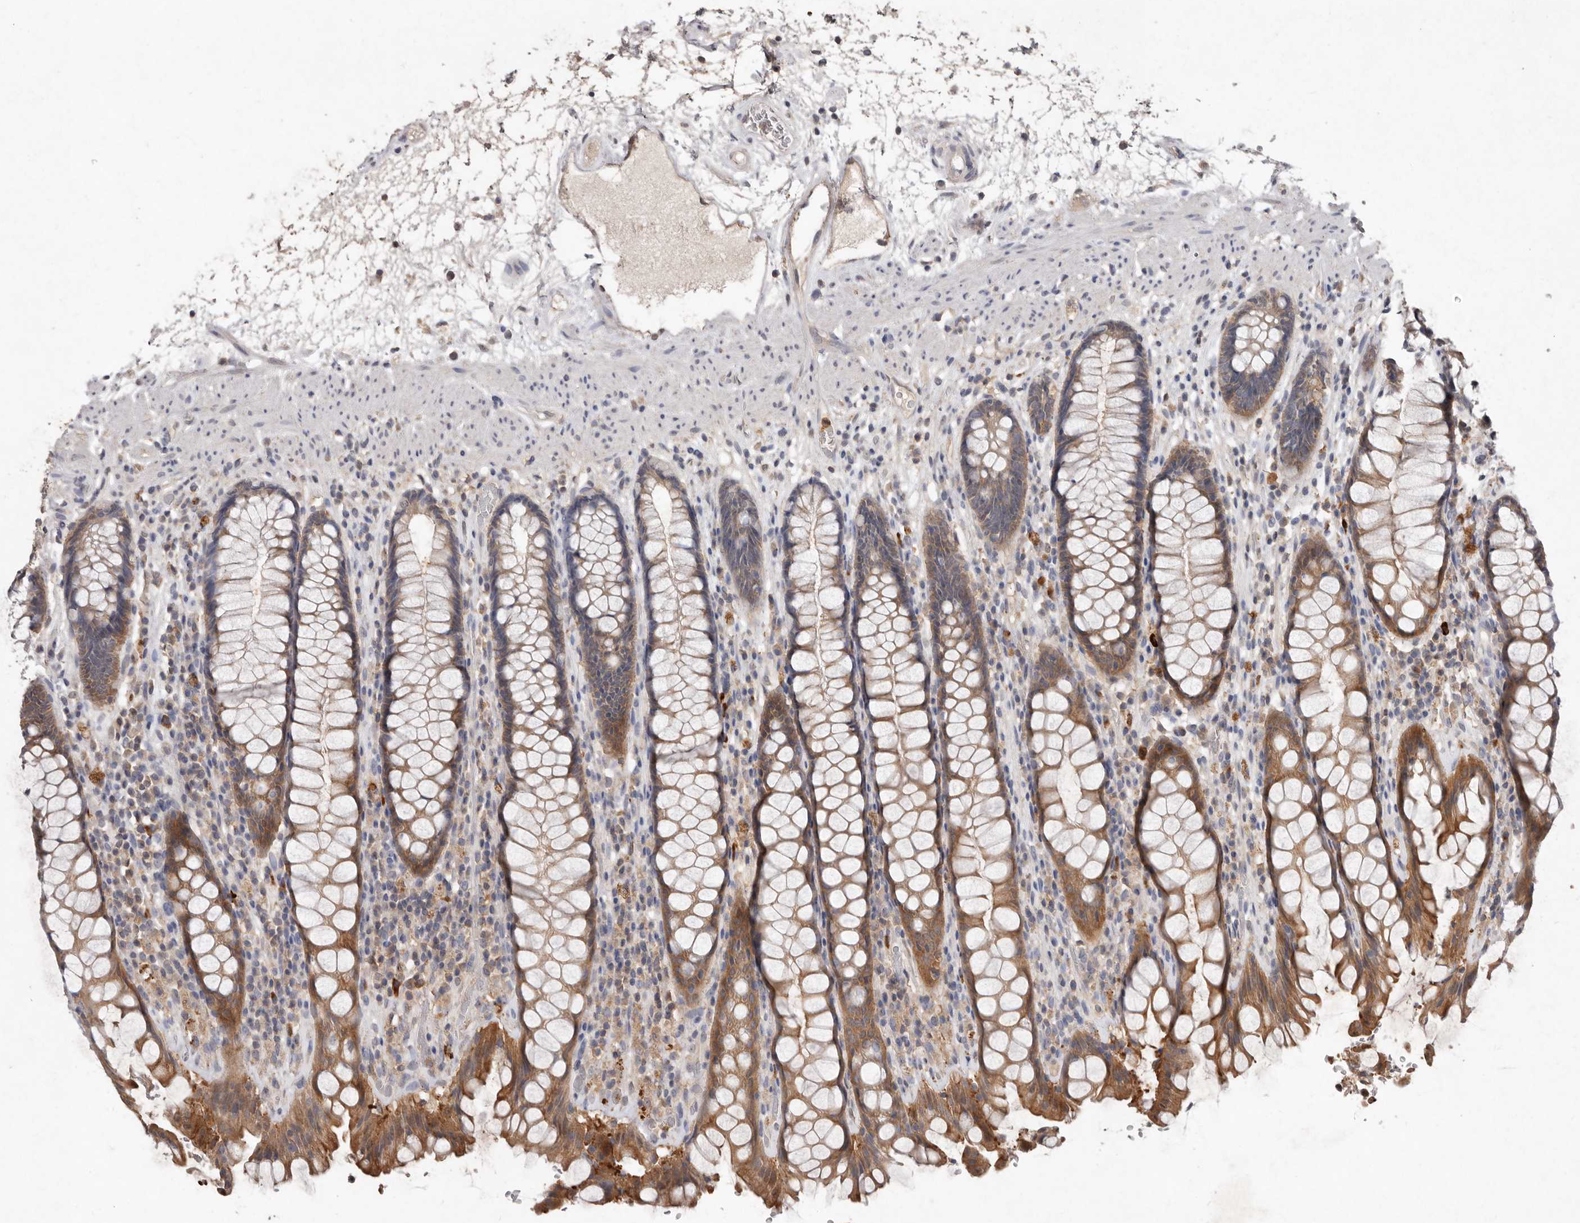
{"staining": {"intensity": "moderate", "quantity": ">75%", "location": "cytoplasmic/membranous"}, "tissue": "rectum", "cell_type": "Glandular cells", "image_type": "normal", "snomed": [{"axis": "morphology", "description": "Normal tissue, NOS"}, {"axis": "topography", "description": "Rectum"}], "caption": "About >75% of glandular cells in unremarkable human rectum display moderate cytoplasmic/membranous protein positivity as visualized by brown immunohistochemical staining.", "gene": "EDEM1", "patient": {"sex": "male", "age": 64}}